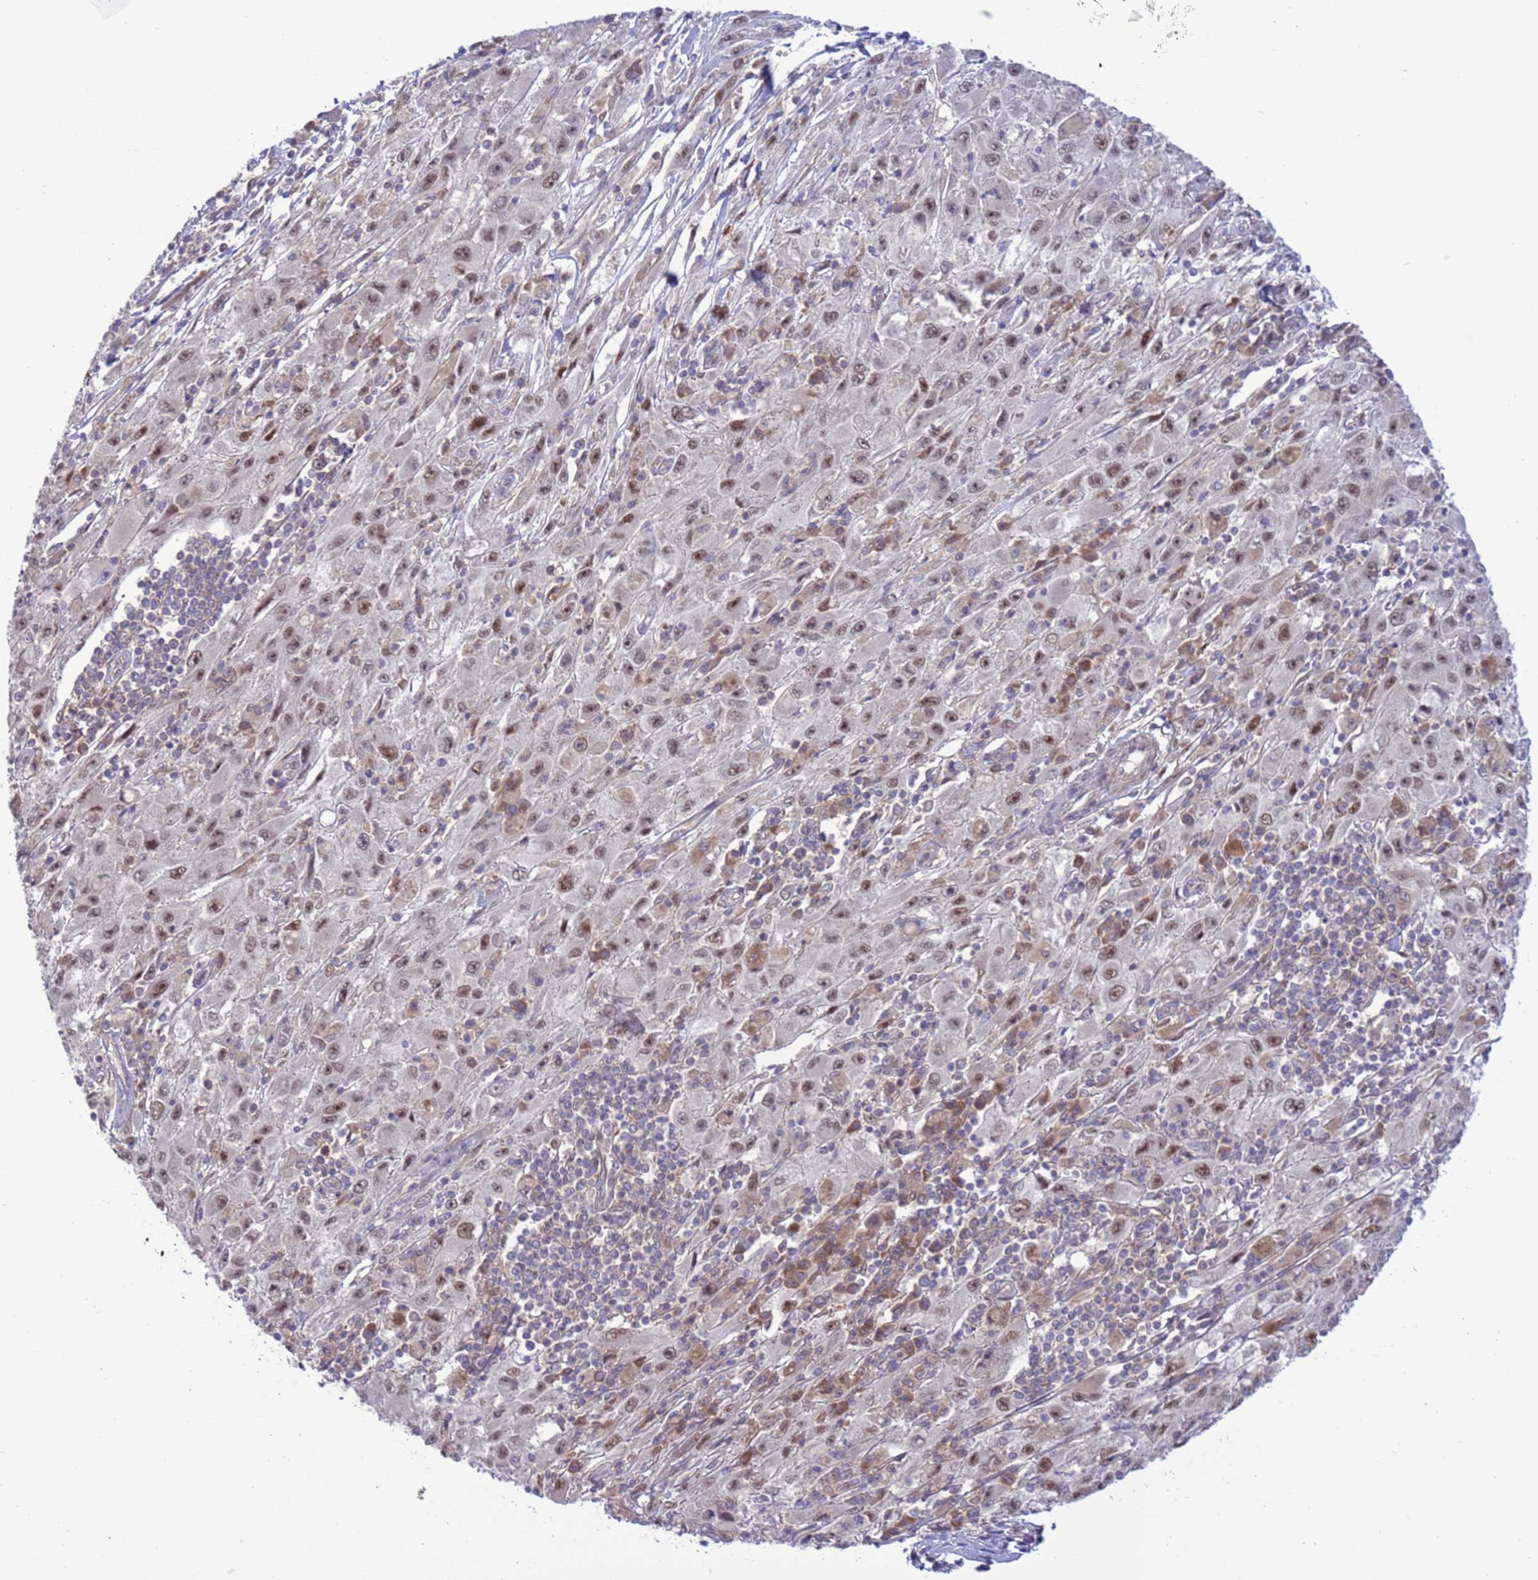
{"staining": {"intensity": "weak", "quantity": "25%-75%", "location": "nuclear"}, "tissue": "melanoma", "cell_type": "Tumor cells", "image_type": "cancer", "snomed": [{"axis": "morphology", "description": "Malignant melanoma, Metastatic site"}, {"axis": "topography", "description": "Skin"}], "caption": "Human melanoma stained with a brown dye shows weak nuclear positive staining in about 25%-75% of tumor cells.", "gene": "ZNF461", "patient": {"sex": "male", "age": 53}}